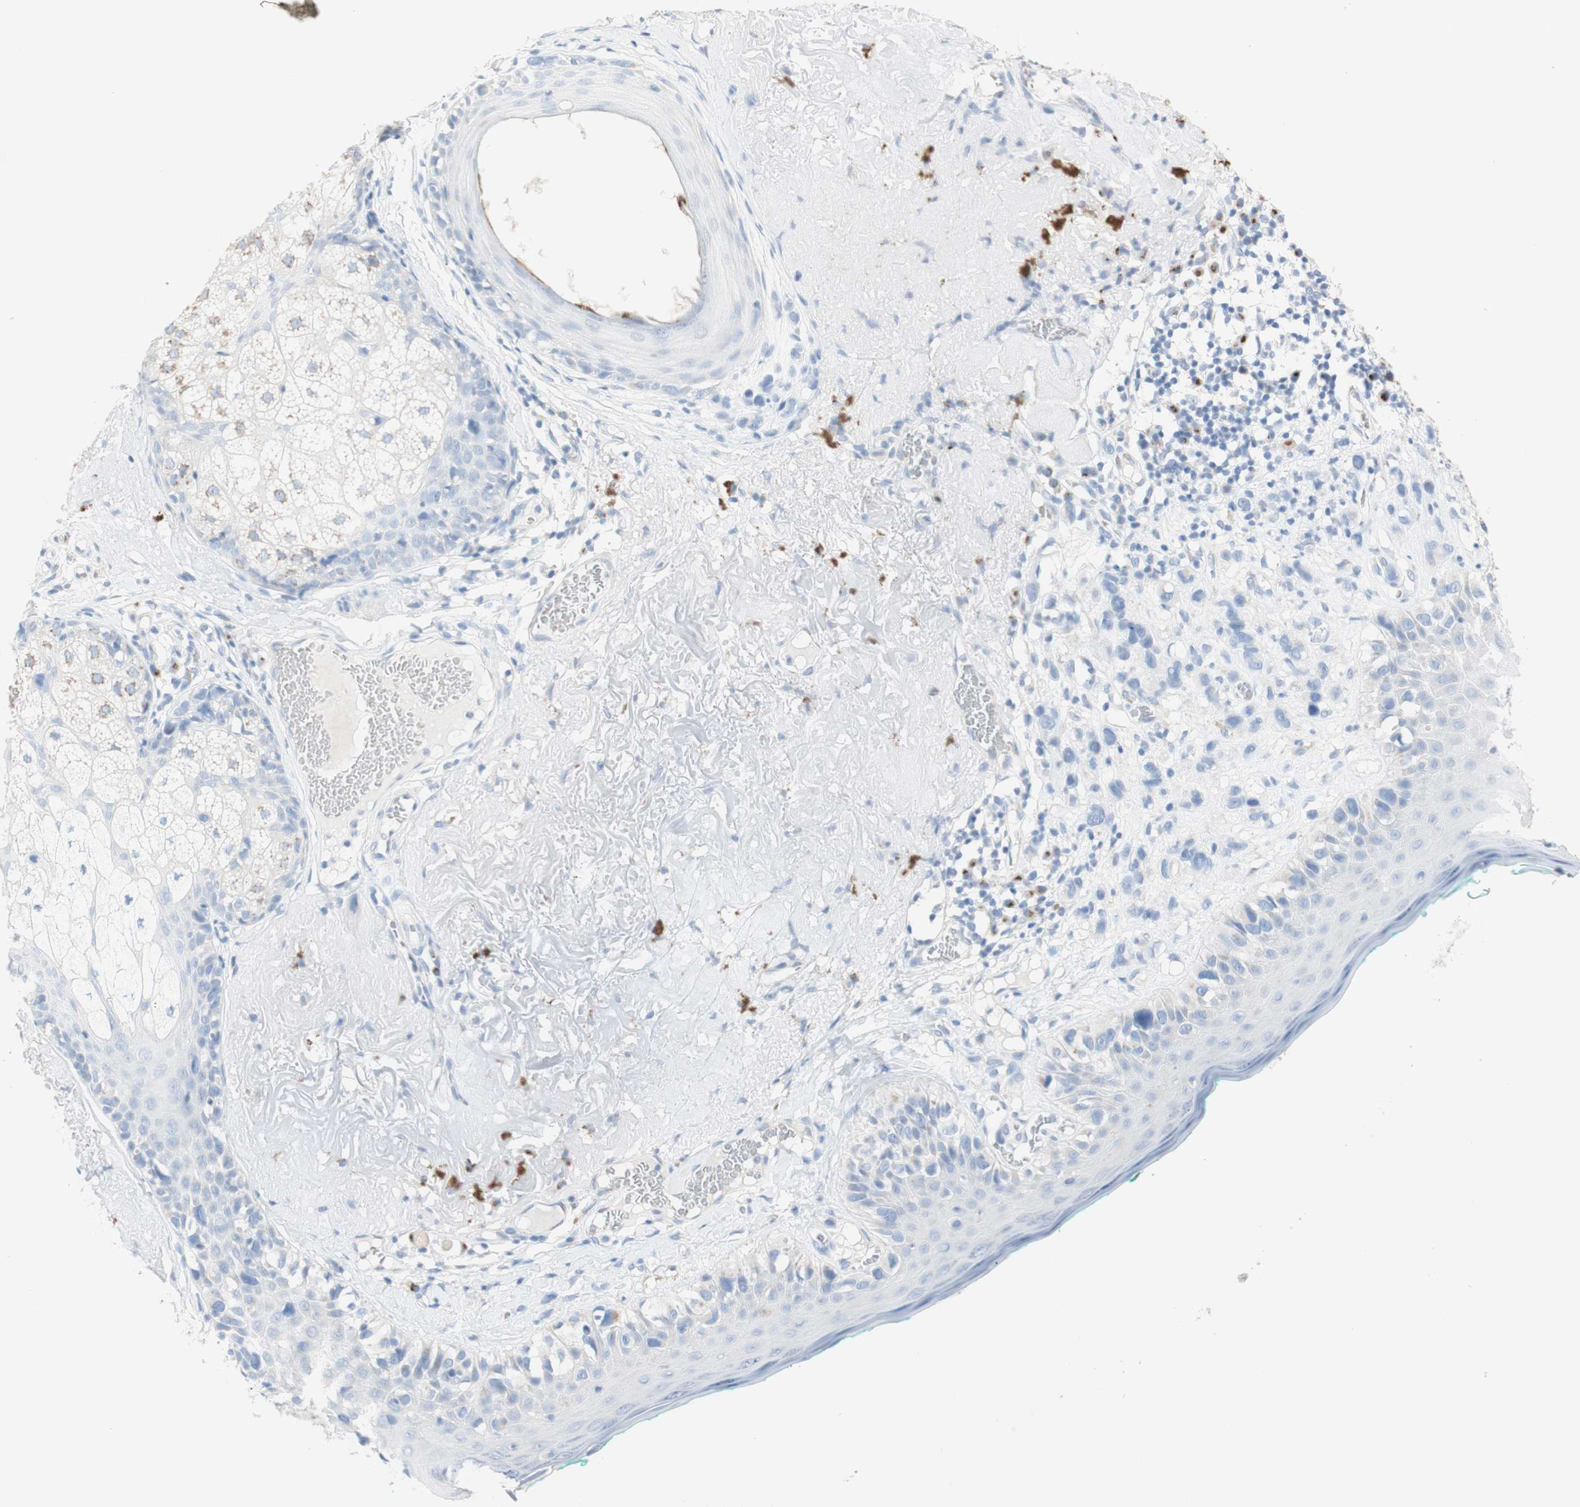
{"staining": {"intensity": "weak", "quantity": "25%-75%", "location": "cytoplasmic/membranous"}, "tissue": "melanoma", "cell_type": "Tumor cells", "image_type": "cancer", "snomed": [{"axis": "morphology", "description": "Malignant melanoma in situ"}, {"axis": "morphology", "description": "Malignant melanoma, NOS"}, {"axis": "topography", "description": "Skin"}], "caption": "An immunohistochemistry (IHC) micrograph of tumor tissue is shown. Protein staining in brown shows weak cytoplasmic/membranous positivity in malignant melanoma within tumor cells.", "gene": "MANEA", "patient": {"sex": "female", "age": 88}}